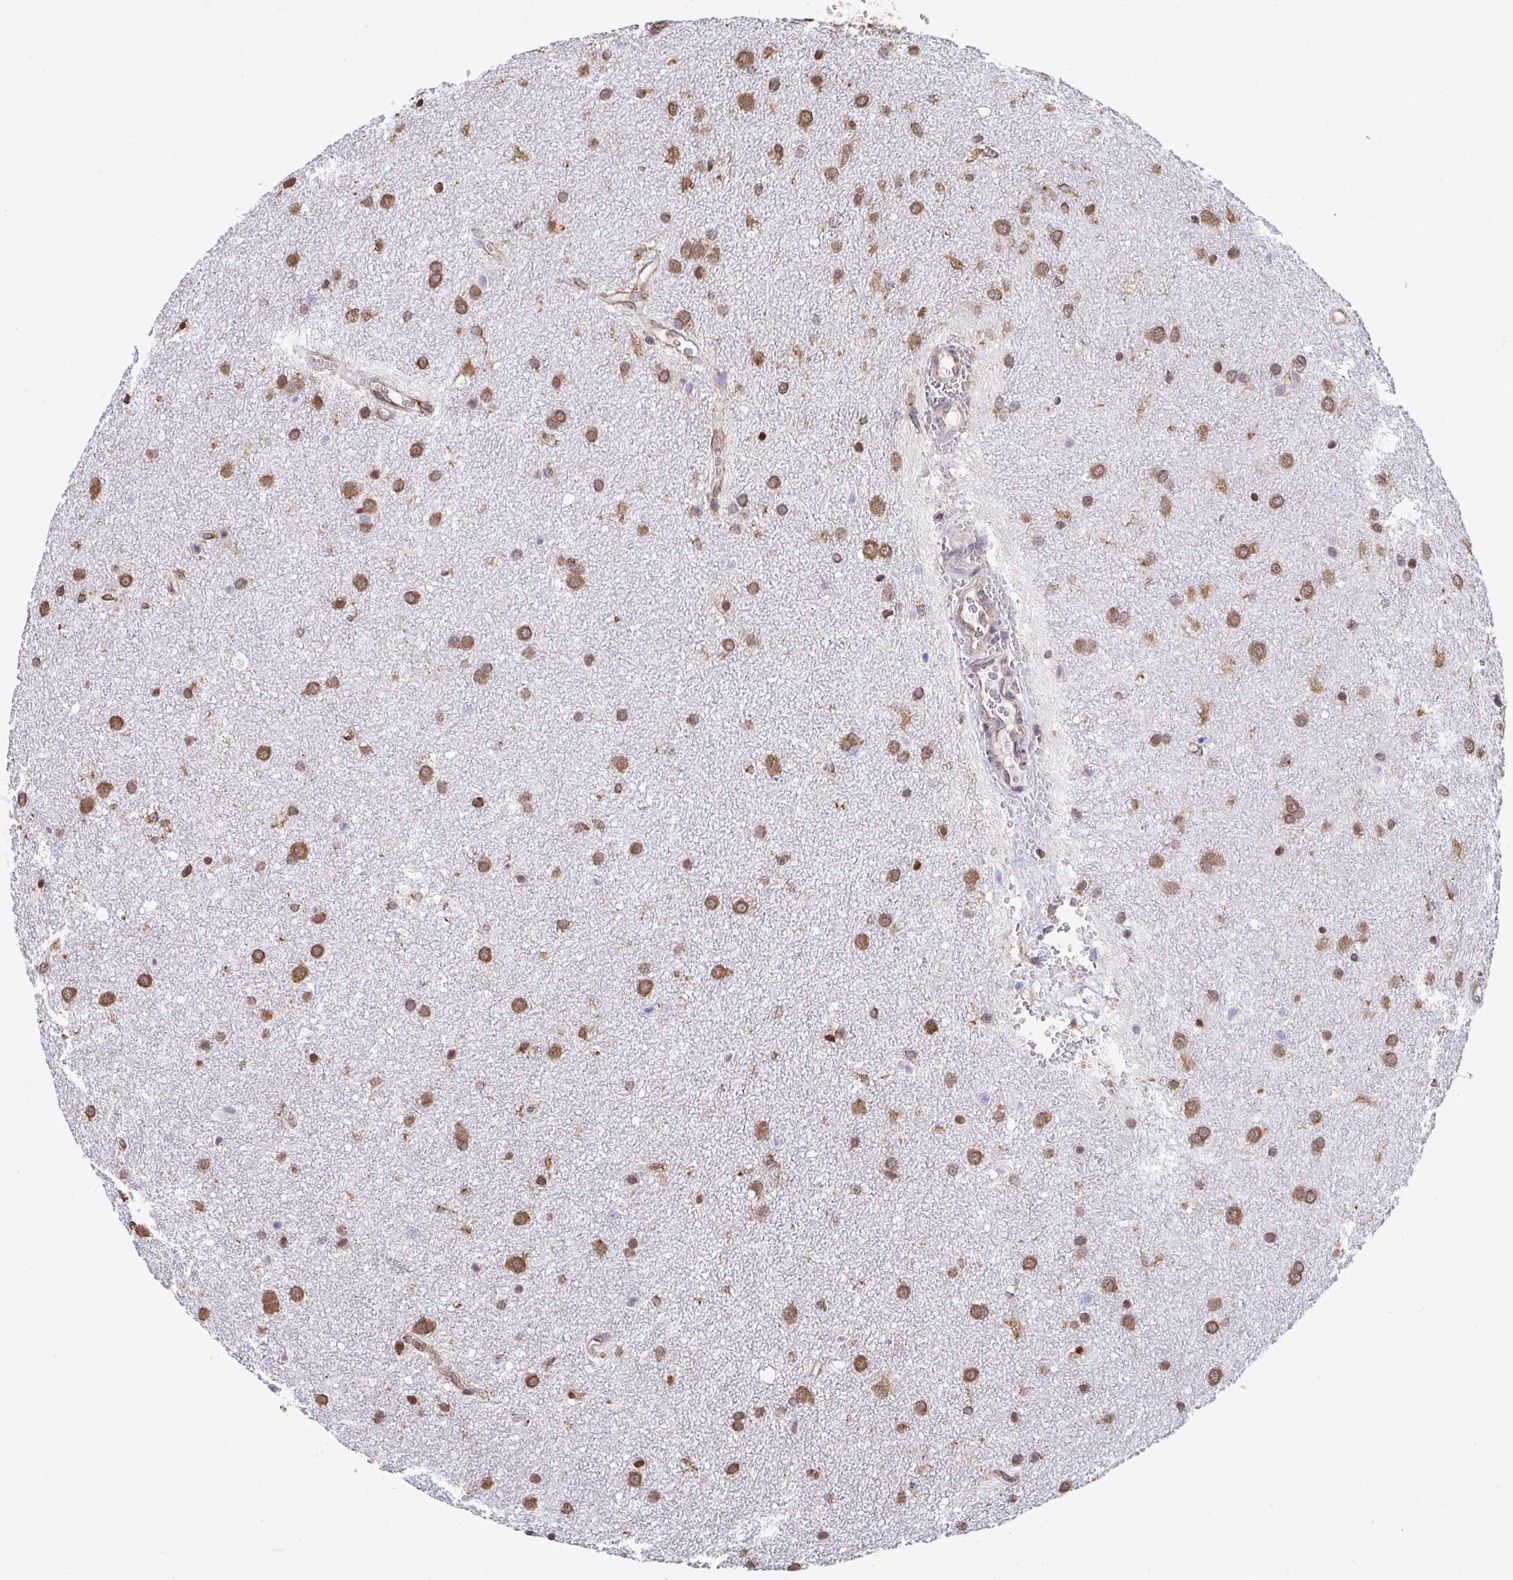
{"staining": {"intensity": "moderate", "quantity": ">75%", "location": "cytoplasmic/membranous"}, "tissue": "glioma", "cell_type": "Tumor cells", "image_type": "cancer", "snomed": [{"axis": "morphology", "description": "Glioma, malignant, Low grade"}, {"axis": "topography", "description": "Cerebellum"}], "caption": "Human glioma stained with a protein marker exhibits moderate staining in tumor cells.", "gene": "SYNCRIP", "patient": {"sex": "female", "age": 5}}